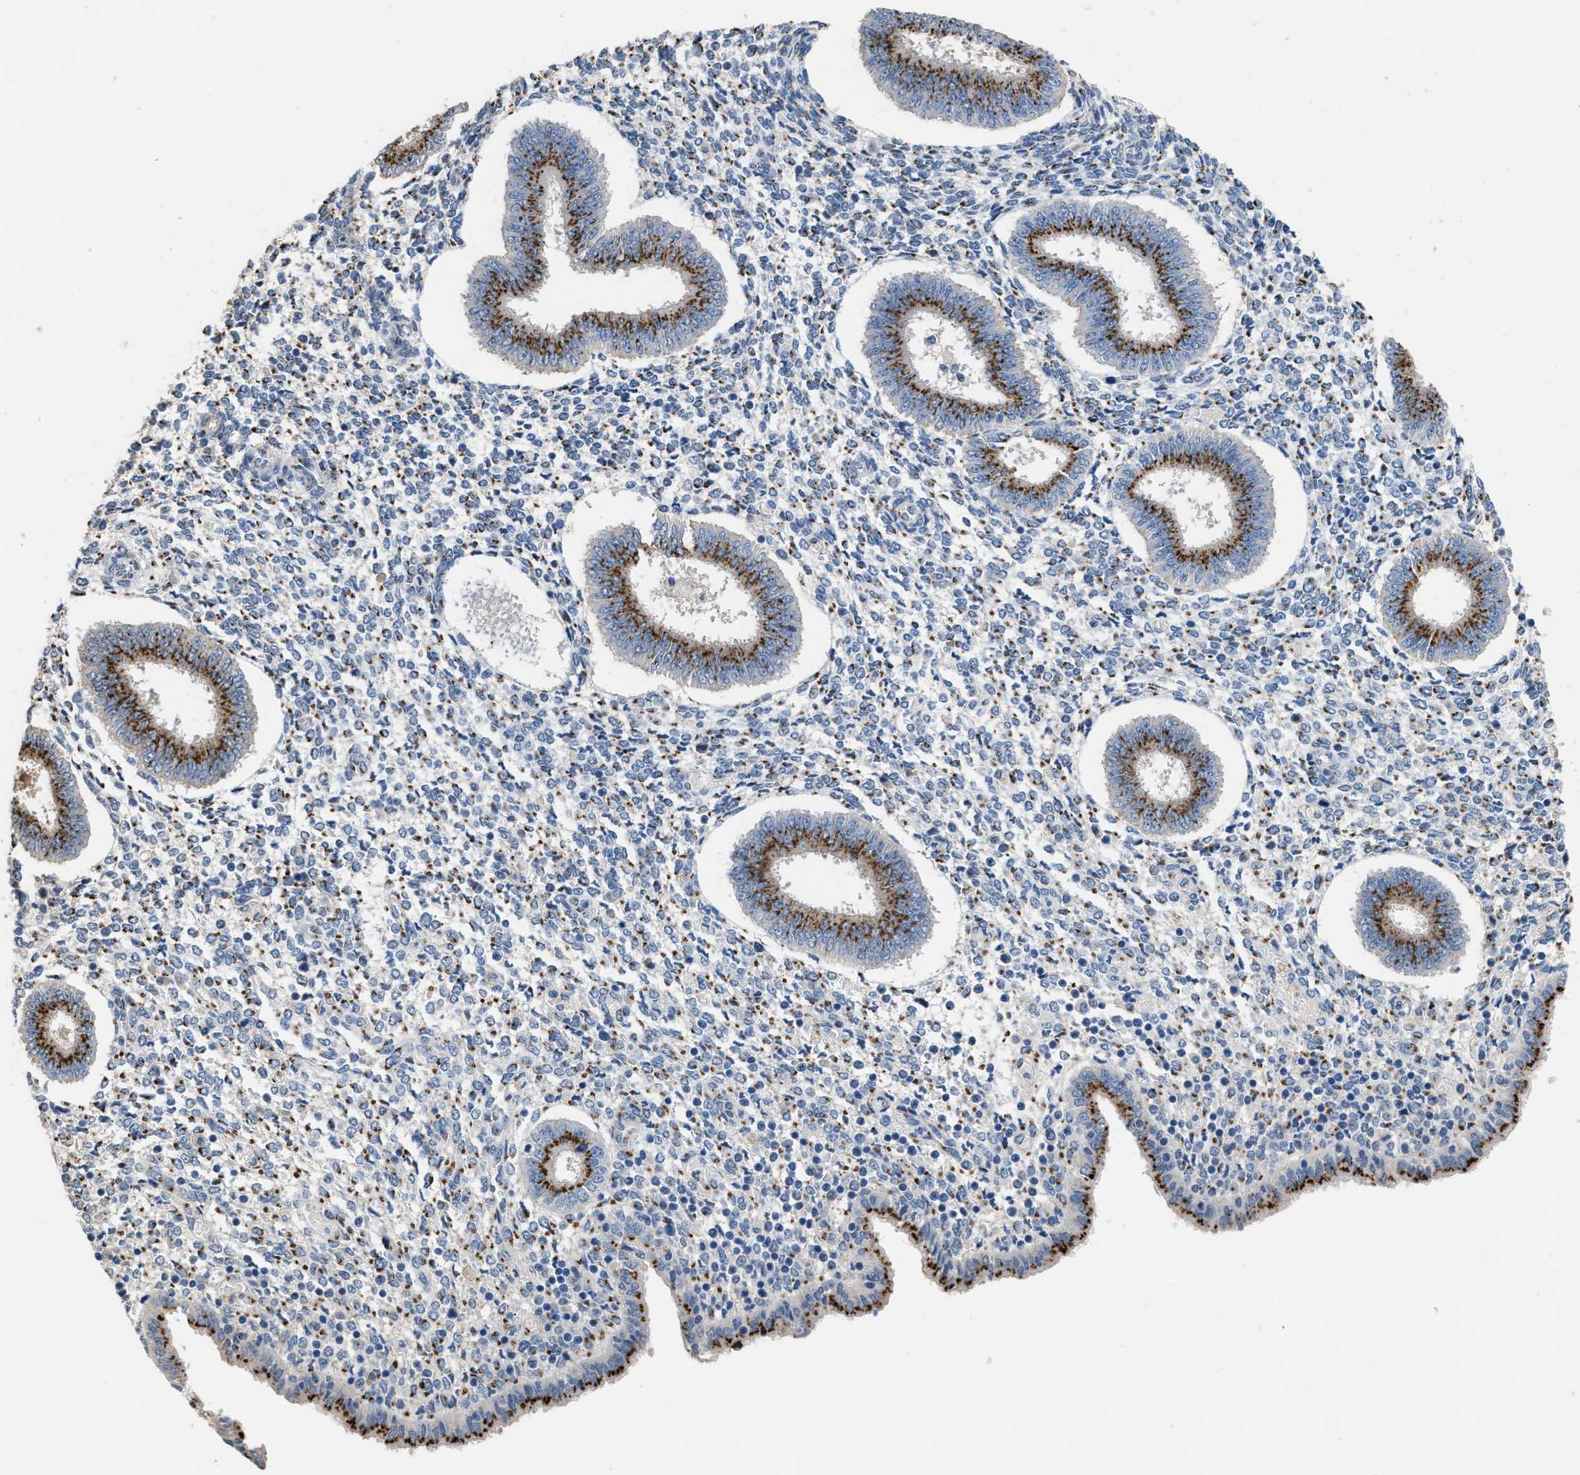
{"staining": {"intensity": "moderate", "quantity": "25%-75%", "location": "cytoplasmic/membranous"}, "tissue": "endometrium", "cell_type": "Cells in endometrial stroma", "image_type": "normal", "snomed": [{"axis": "morphology", "description": "Normal tissue, NOS"}, {"axis": "topography", "description": "Endometrium"}], "caption": "IHC (DAB) staining of unremarkable endometrium reveals moderate cytoplasmic/membranous protein staining in about 25%-75% of cells in endometrial stroma. (brown staining indicates protein expression, while blue staining denotes nuclei).", "gene": "GOLM1", "patient": {"sex": "female", "age": 35}}